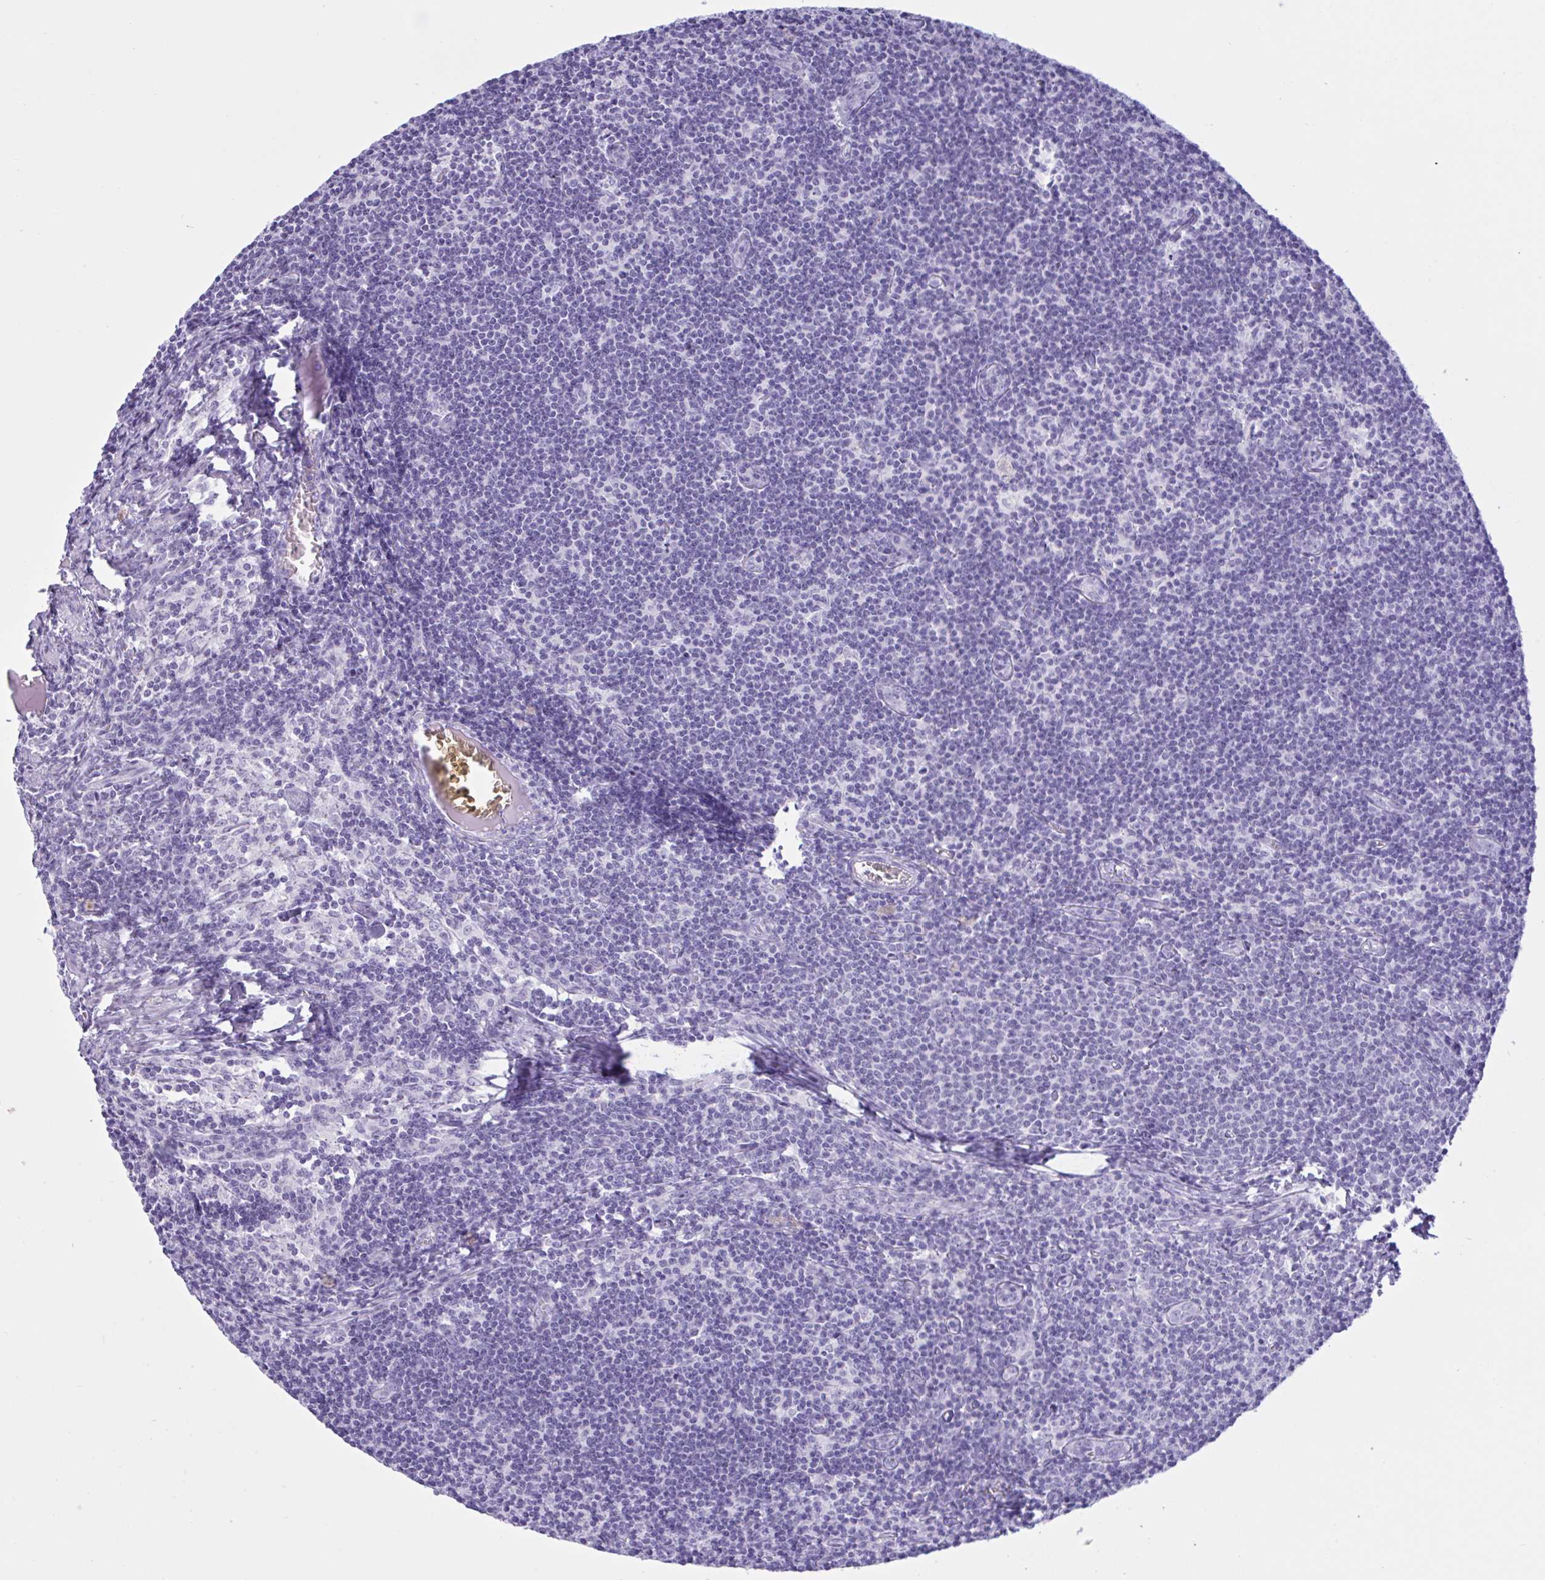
{"staining": {"intensity": "negative", "quantity": "none", "location": "none"}, "tissue": "lymph node", "cell_type": "Non-germinal center cells", "image_type": "normal", "snomed": [{"axis": "morphology", "description": "Normal tissue, NOS"}, {"axis": "topography", "description": "Lymph node"}], "caption": "Image shows no significant protein positivity in non-germinal center cells of benign lymph node. (Immunohistochemistry, brightfield microscopy, high magnification).", "gene": "MRGPRG", "patient": {"sex": "female", "age": 31}}